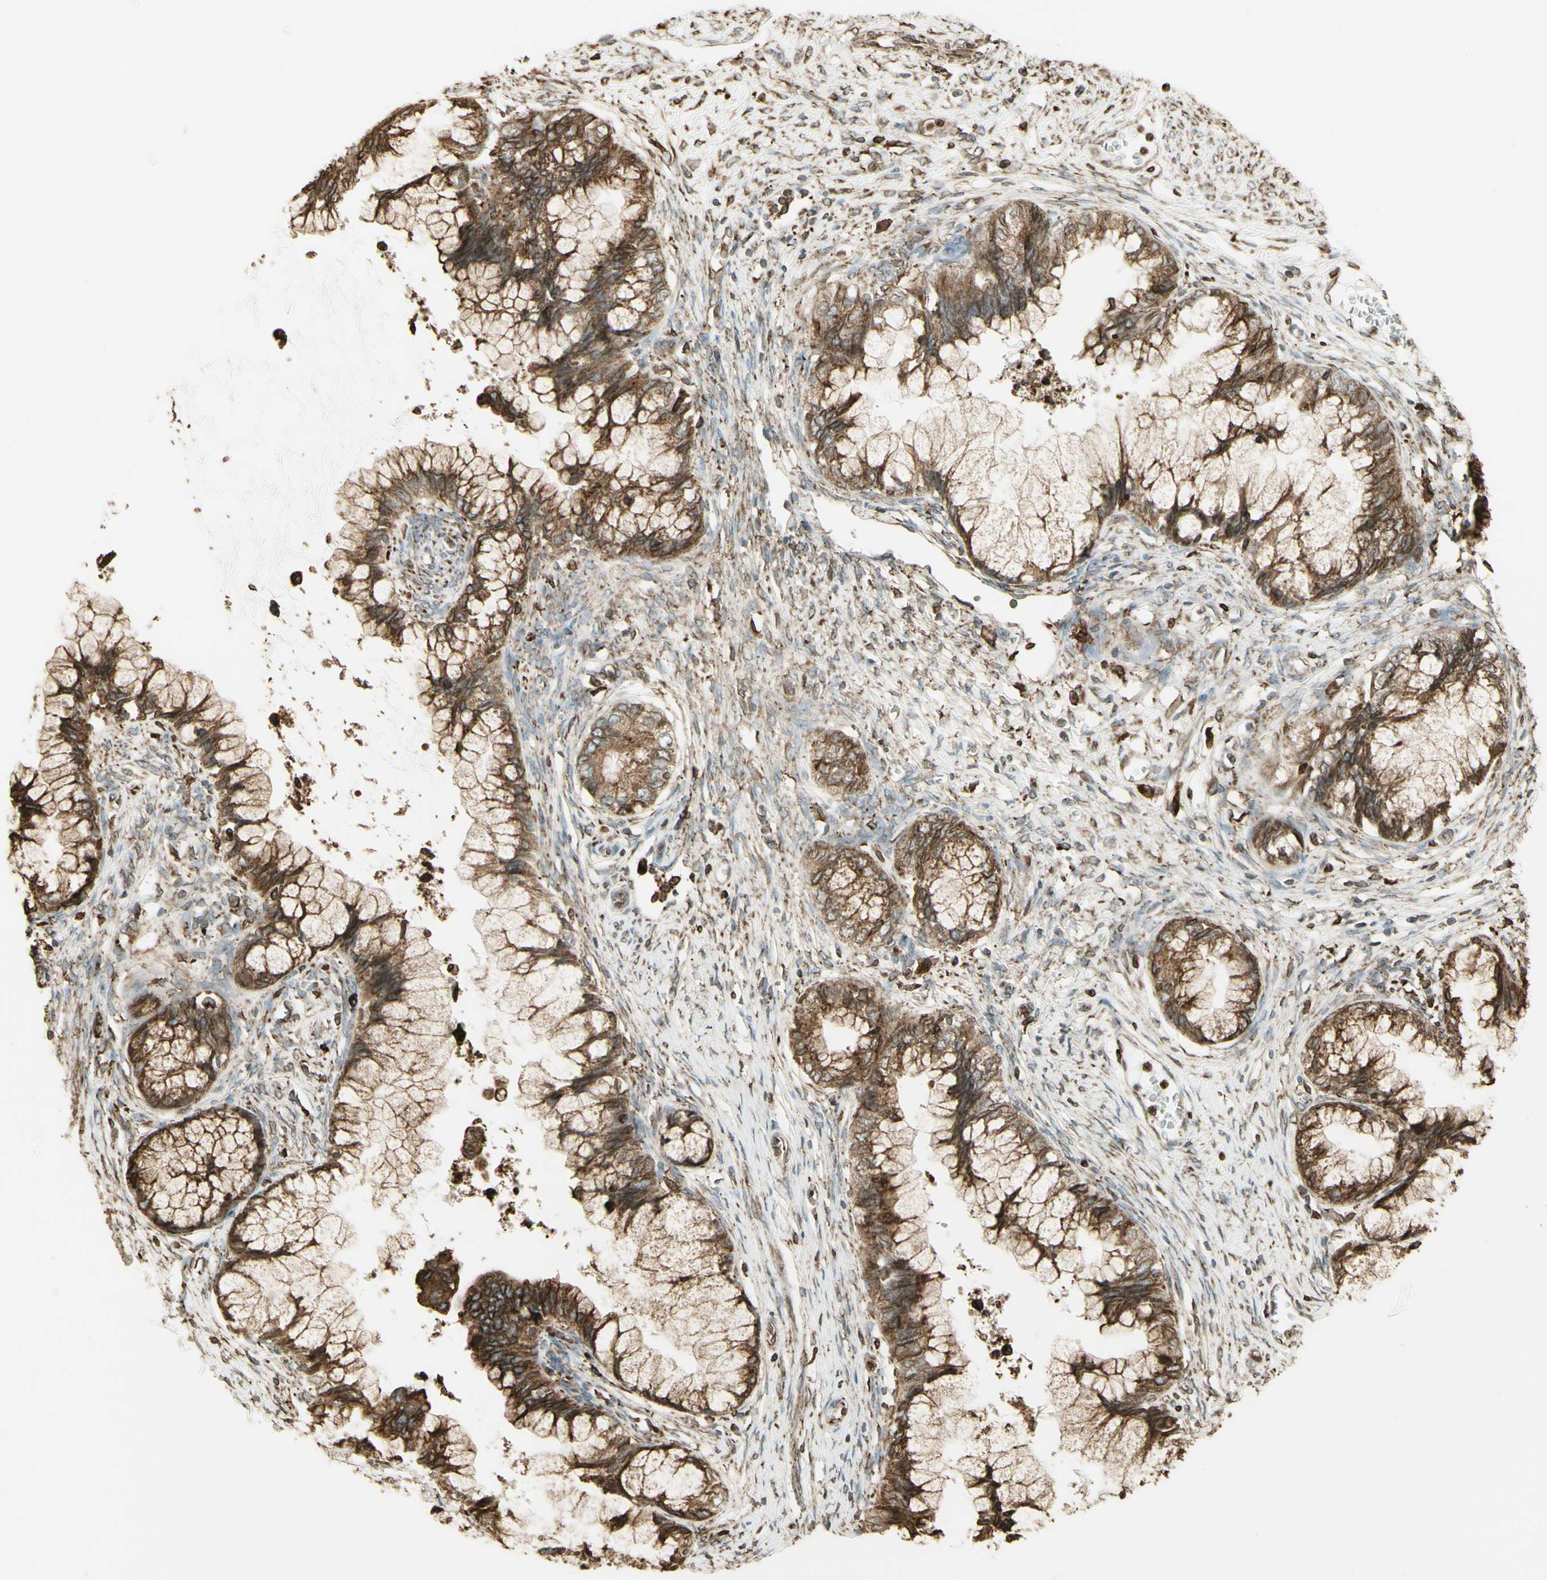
{"staining": {"intensity": "moderate", "quantity": ">75%", "location": "cytoplasmic/membranous"}, "tissue": "cervical cancer", "cell_type": "Tumor cells", "image_type": "cancer", "snomed": [{"axis": "morphology", "description": "Adenocarcinoma, NOS"}, {"axis": "topography", "description": "Cervix"}], "caption": "A medium amount of moderate cytoplasmic/membranous positivity is appreciated in approximately >75% of tumor cells in cervical cancer (adenocarcinoma) tissue.", "gene": "CANX", "patient": {"sex": "female", "age": 44}}